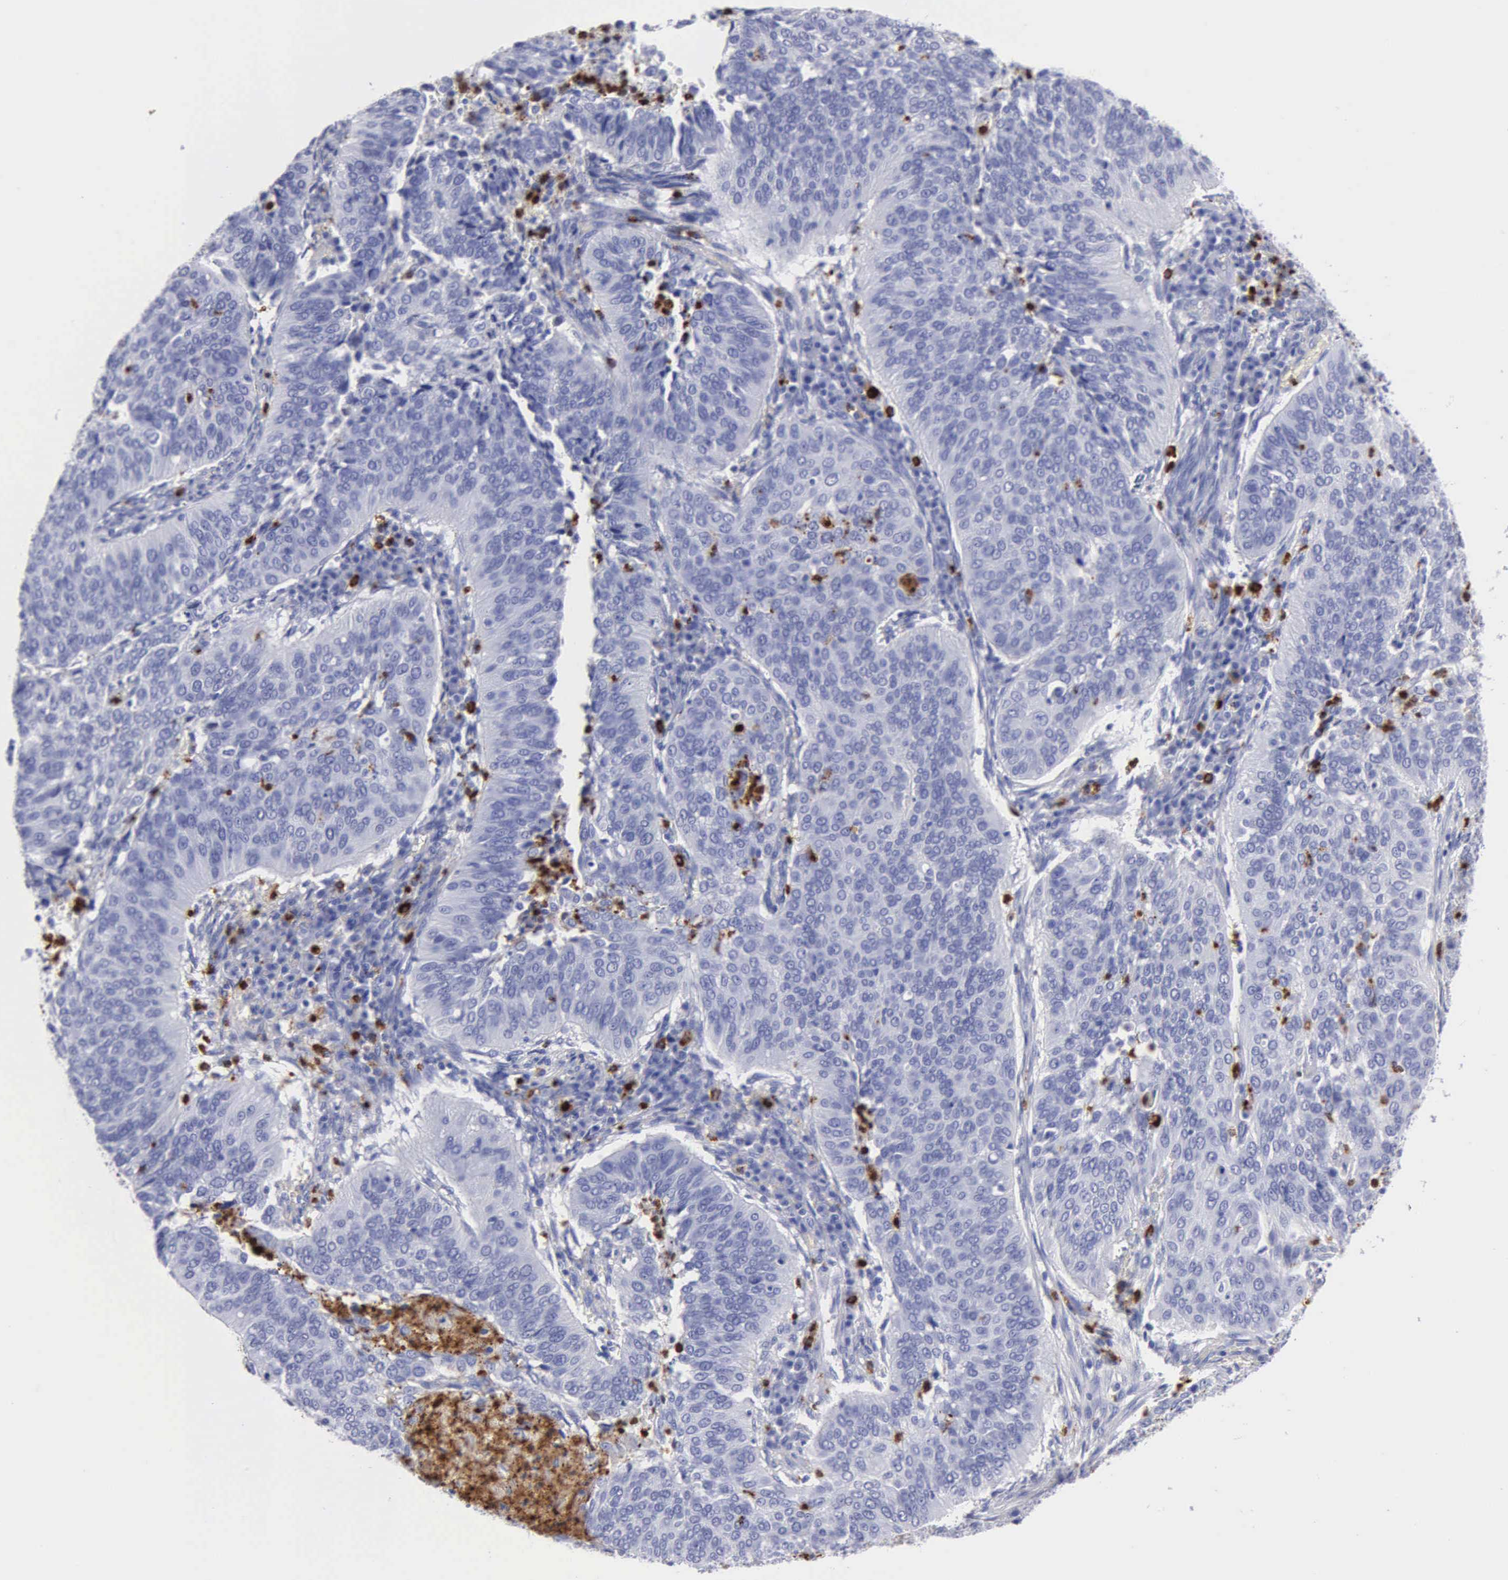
{"staining": {"intensity": "negative", "quantity": "none", "location": "none"}, "tissue": "cervical cancer", "cell_type": "Tumor cells", "image_type": "cancer", "snomed": [{"axis": "morphology", "description": "Squamous cell carcinoma, NOS"}, {"axis": "topography", "description": "Cervix"}], "caption": "Immunohistochemistry image of cervical cancer stained for a protein (brown), which shows no expression in tumor cells.", "gene": "CTSG", "patient": {"sex": "female", "age": 39}}